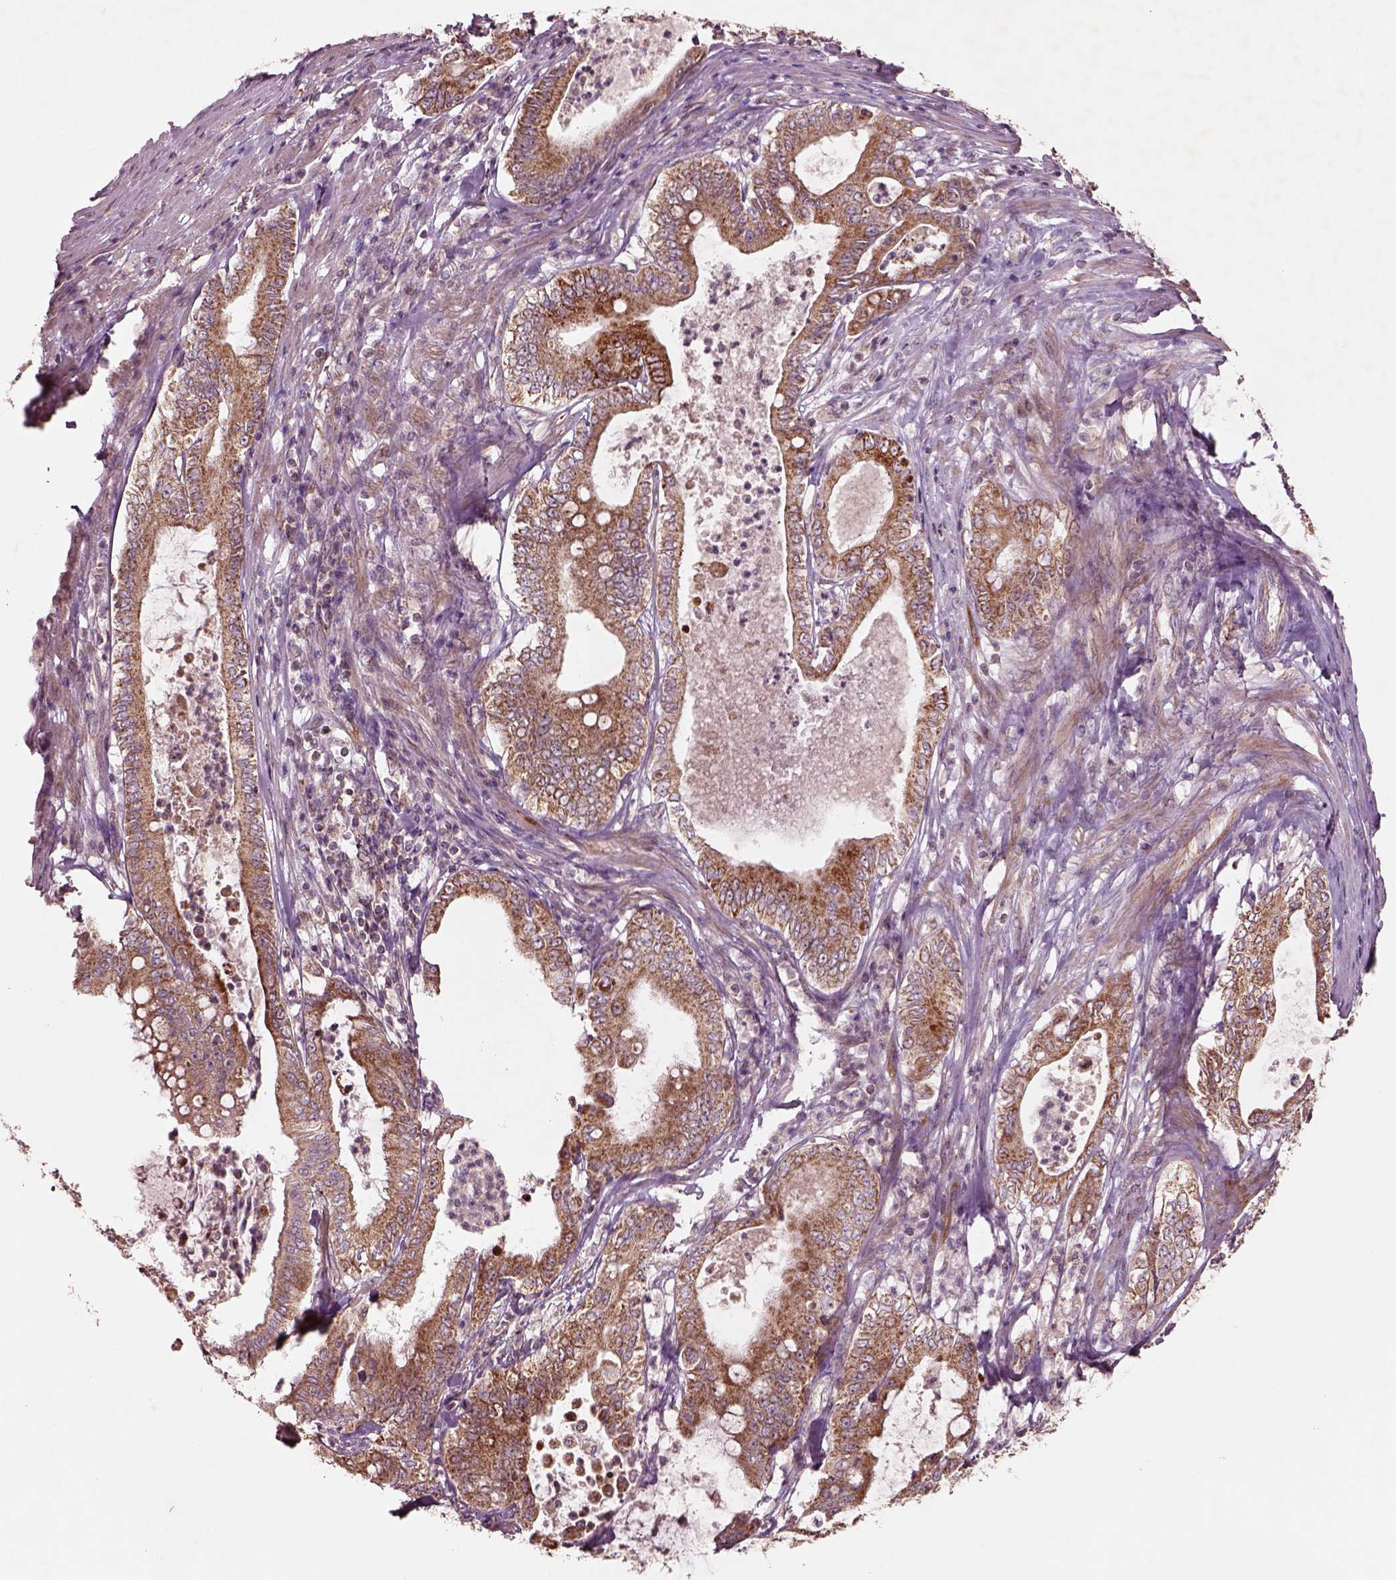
{"staining": {"intensity": "moderate", "quantity": ">75%", "location": "cytoplasmic/membranous"}, "tissue": "pancreatic cancer", "cell_type": "Tumor cells", "image_type": "cancer", "snomed": [{"axis": "morphology", "description": "Adenocarcinoma, NOS"}, {"axis": "topography", "description": "Pancreas"}], "caption": "The immunohistochemical stain highlights moderate cytoplasmic/membranous expression in tumor cells of adenocarcinoma (pancreatic) tissue.", "gene": "SLC25A5", "patient": {"sex": "male", "age": 71}}